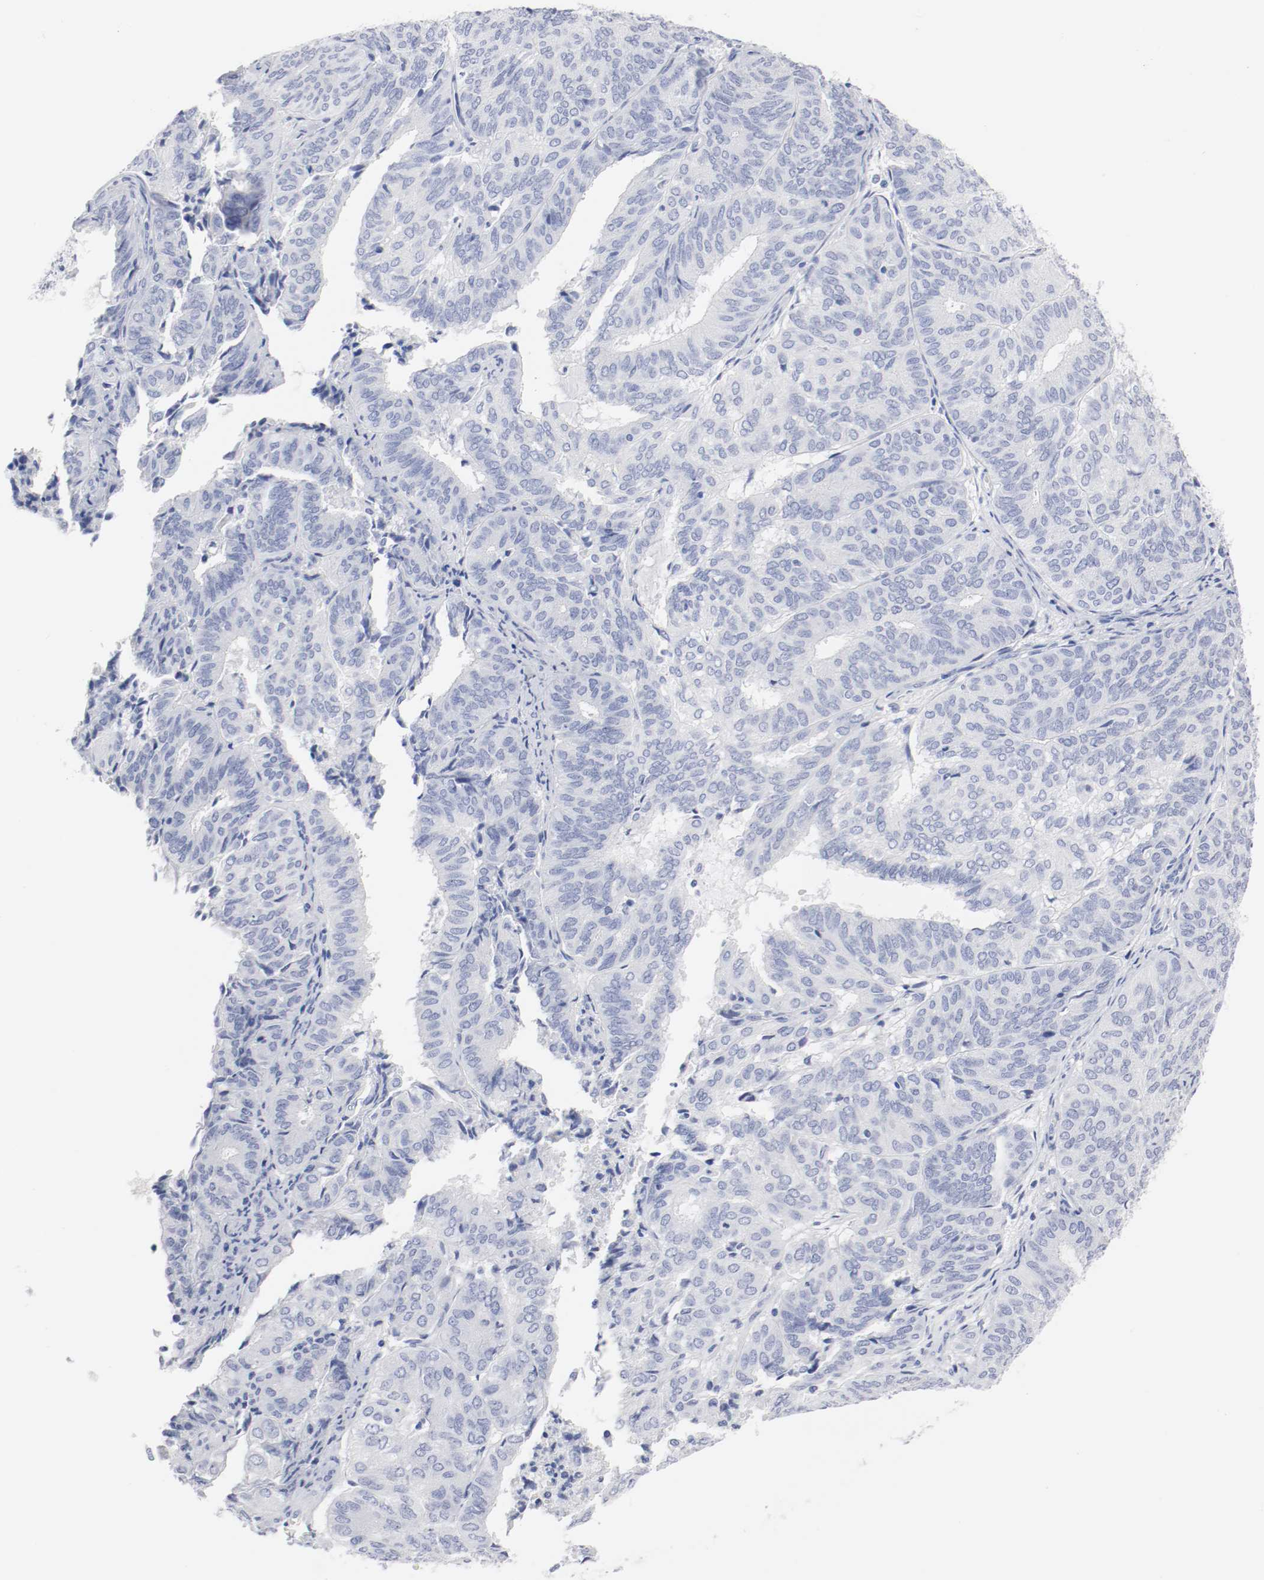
{"staining": {"intensity": "negative", "quantity": "none", "location": "none"}, "tissue": "endometrial cancer", "cell_type": "Tumor cells", "image_type": "cancer", "snomed": [{"axis": "morphology", "description": "Adenocarcinoma, NOS"}, {"axis": "topography", "description": "Uterus"}], "caption": "This is an IHC histopathology image of human endometrial adenocarcinoma. There is no staining in tumor cells.", "gene": "GAD1", "patient": {"sex": "female", "age": 60}}